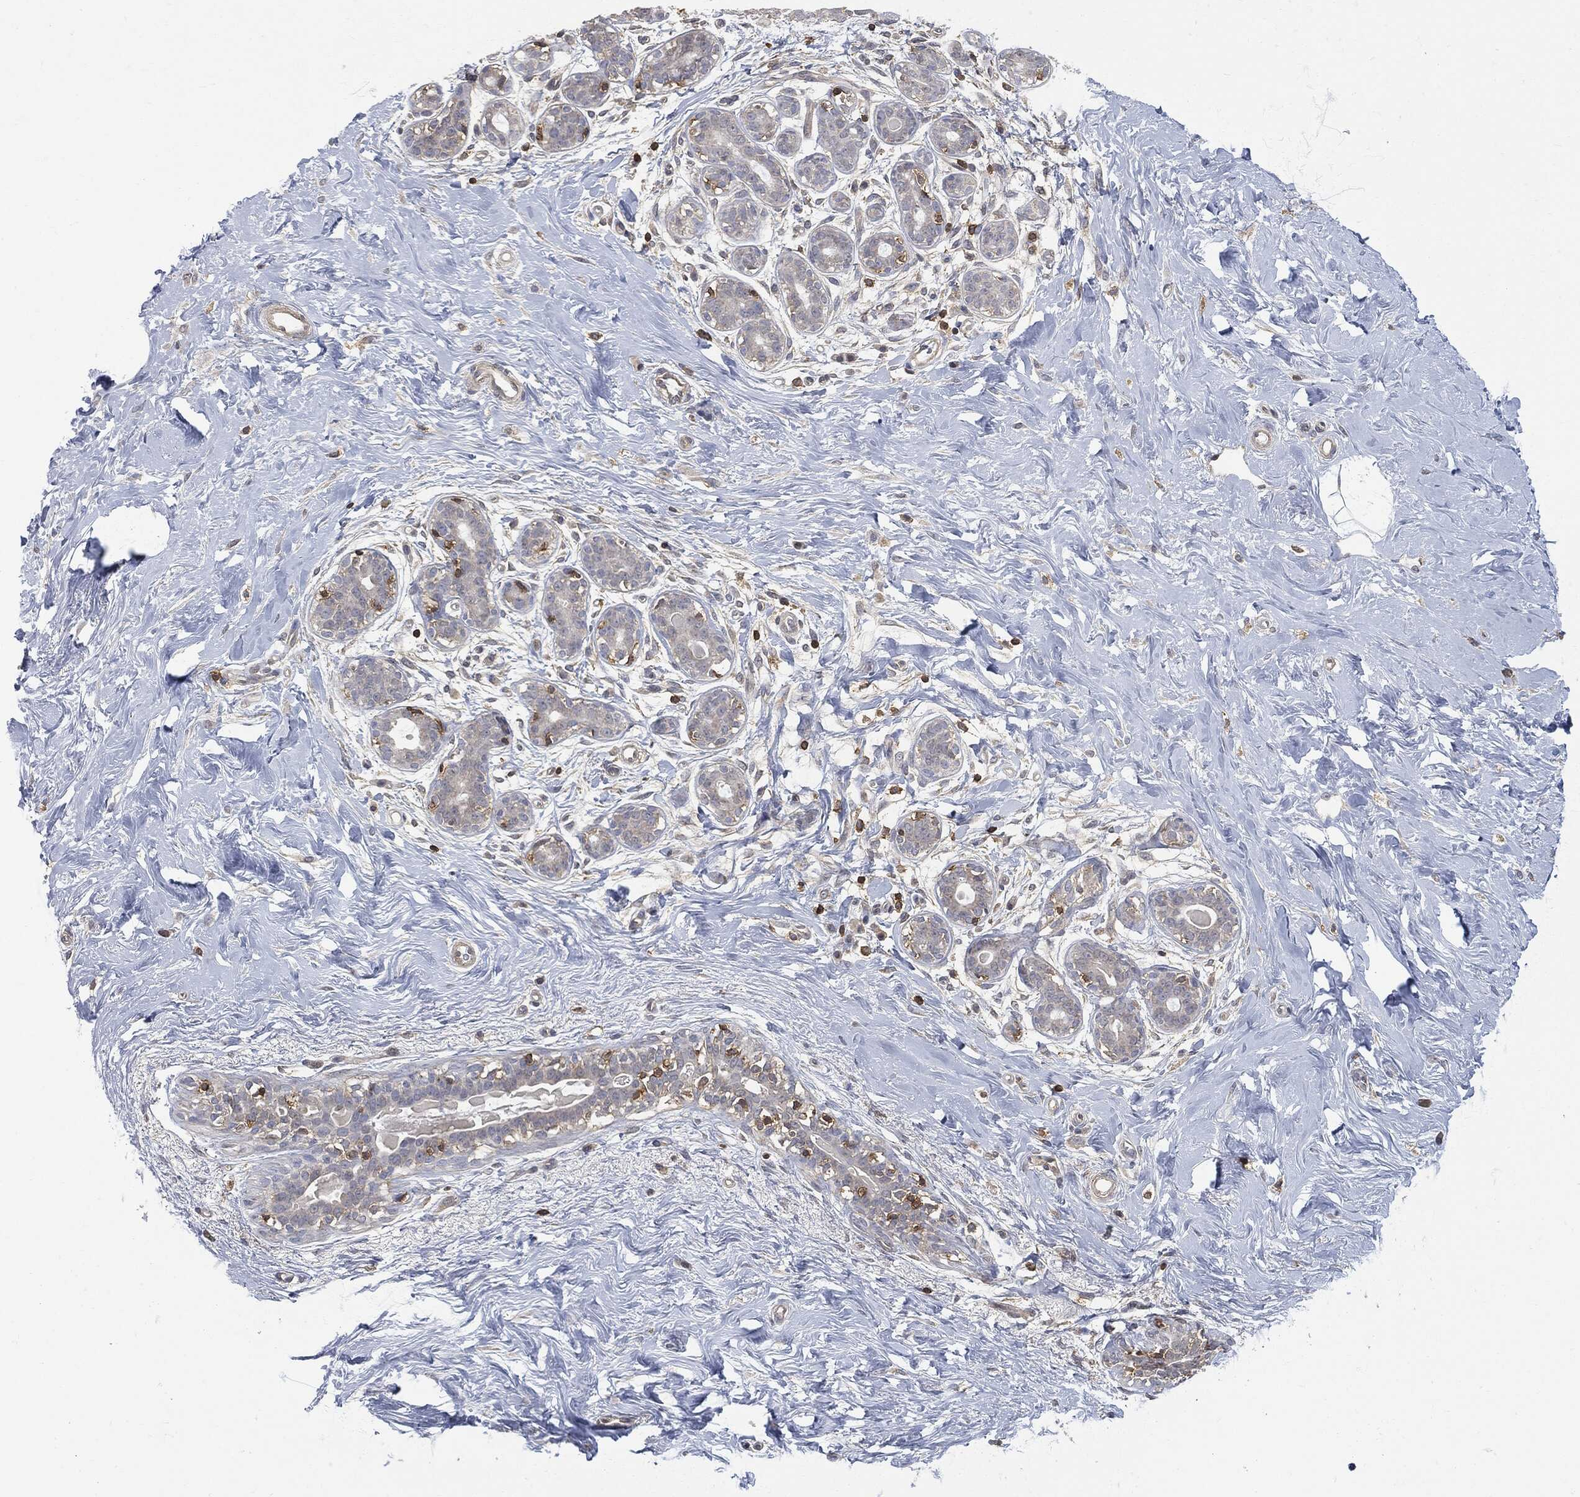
{"staining": {"intensity": "negative", "quantity": "none", "location": "none"}, "tissue": "breast", "cell_type": "Adipocytes", "image_type": "normal", "snomed": [{"axis": "morphology", "description": "Normal tissue, NOS"}, {"axis": "topography", "description": "Breast"}], "caption": "Immunohistochemical staining of benign human breast displays no significant staining in adipocytes.", "gene": "PSMB10", "patient": {"sex": "female", "age": 43}}